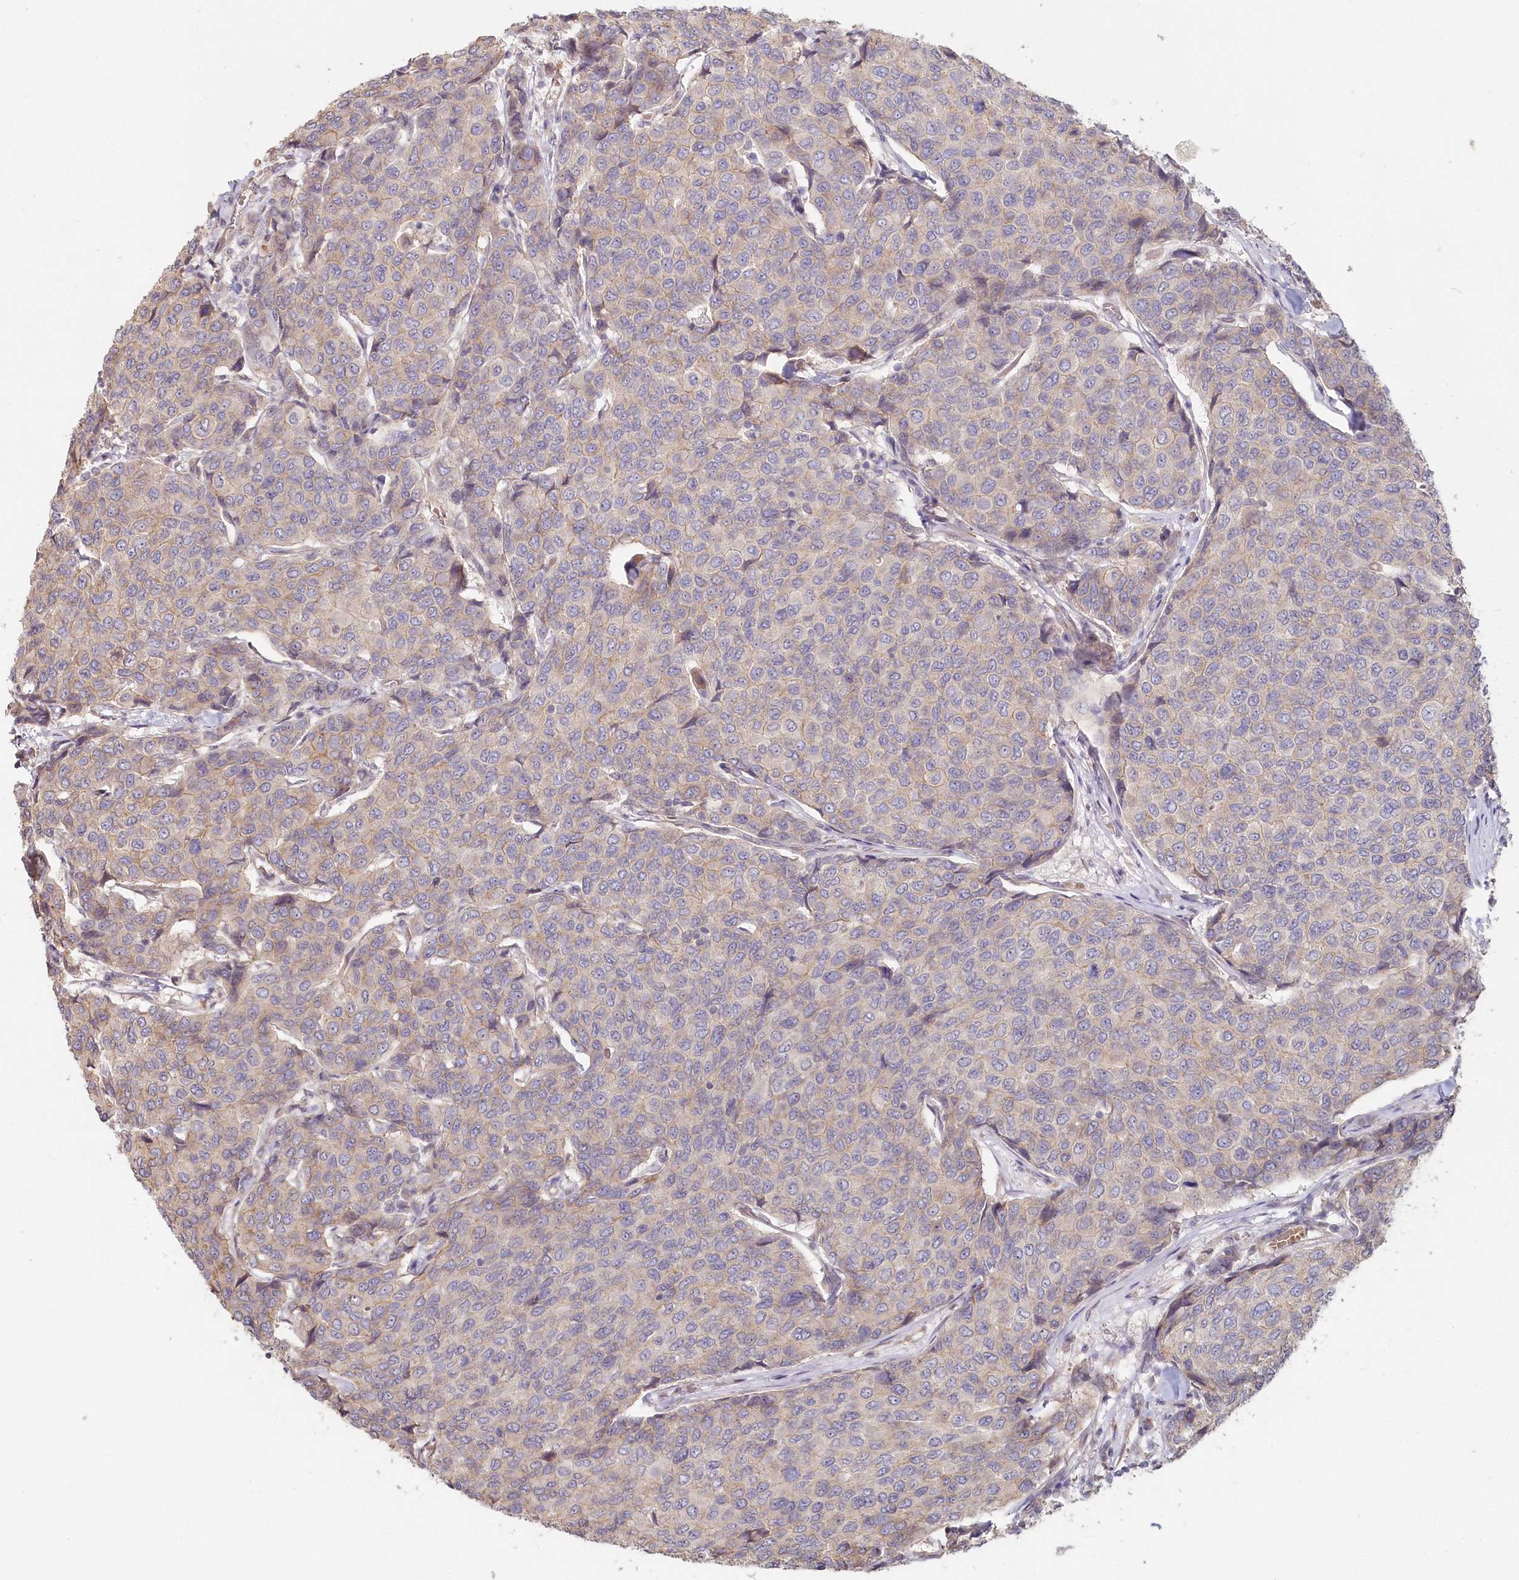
{"staining": {"intensity": "negative", "quantity": "none", "location": "none"}, "tissue": "breast cancer", "cell_type": "Tumor cells", "image_type": "cancer", "snomed": [{"axis": "morphology", "description": "Duct carcinoma"}, {"axis": "topography", "description": "Breast"}], "caption": "Breast cancer (infiltrating ductal carcinoma) stained for a protein using immunohistochemistry demonstrates no staining tumor cells.", "gene": "TCHP", "patient": {"sex": "female", "age": 55}}